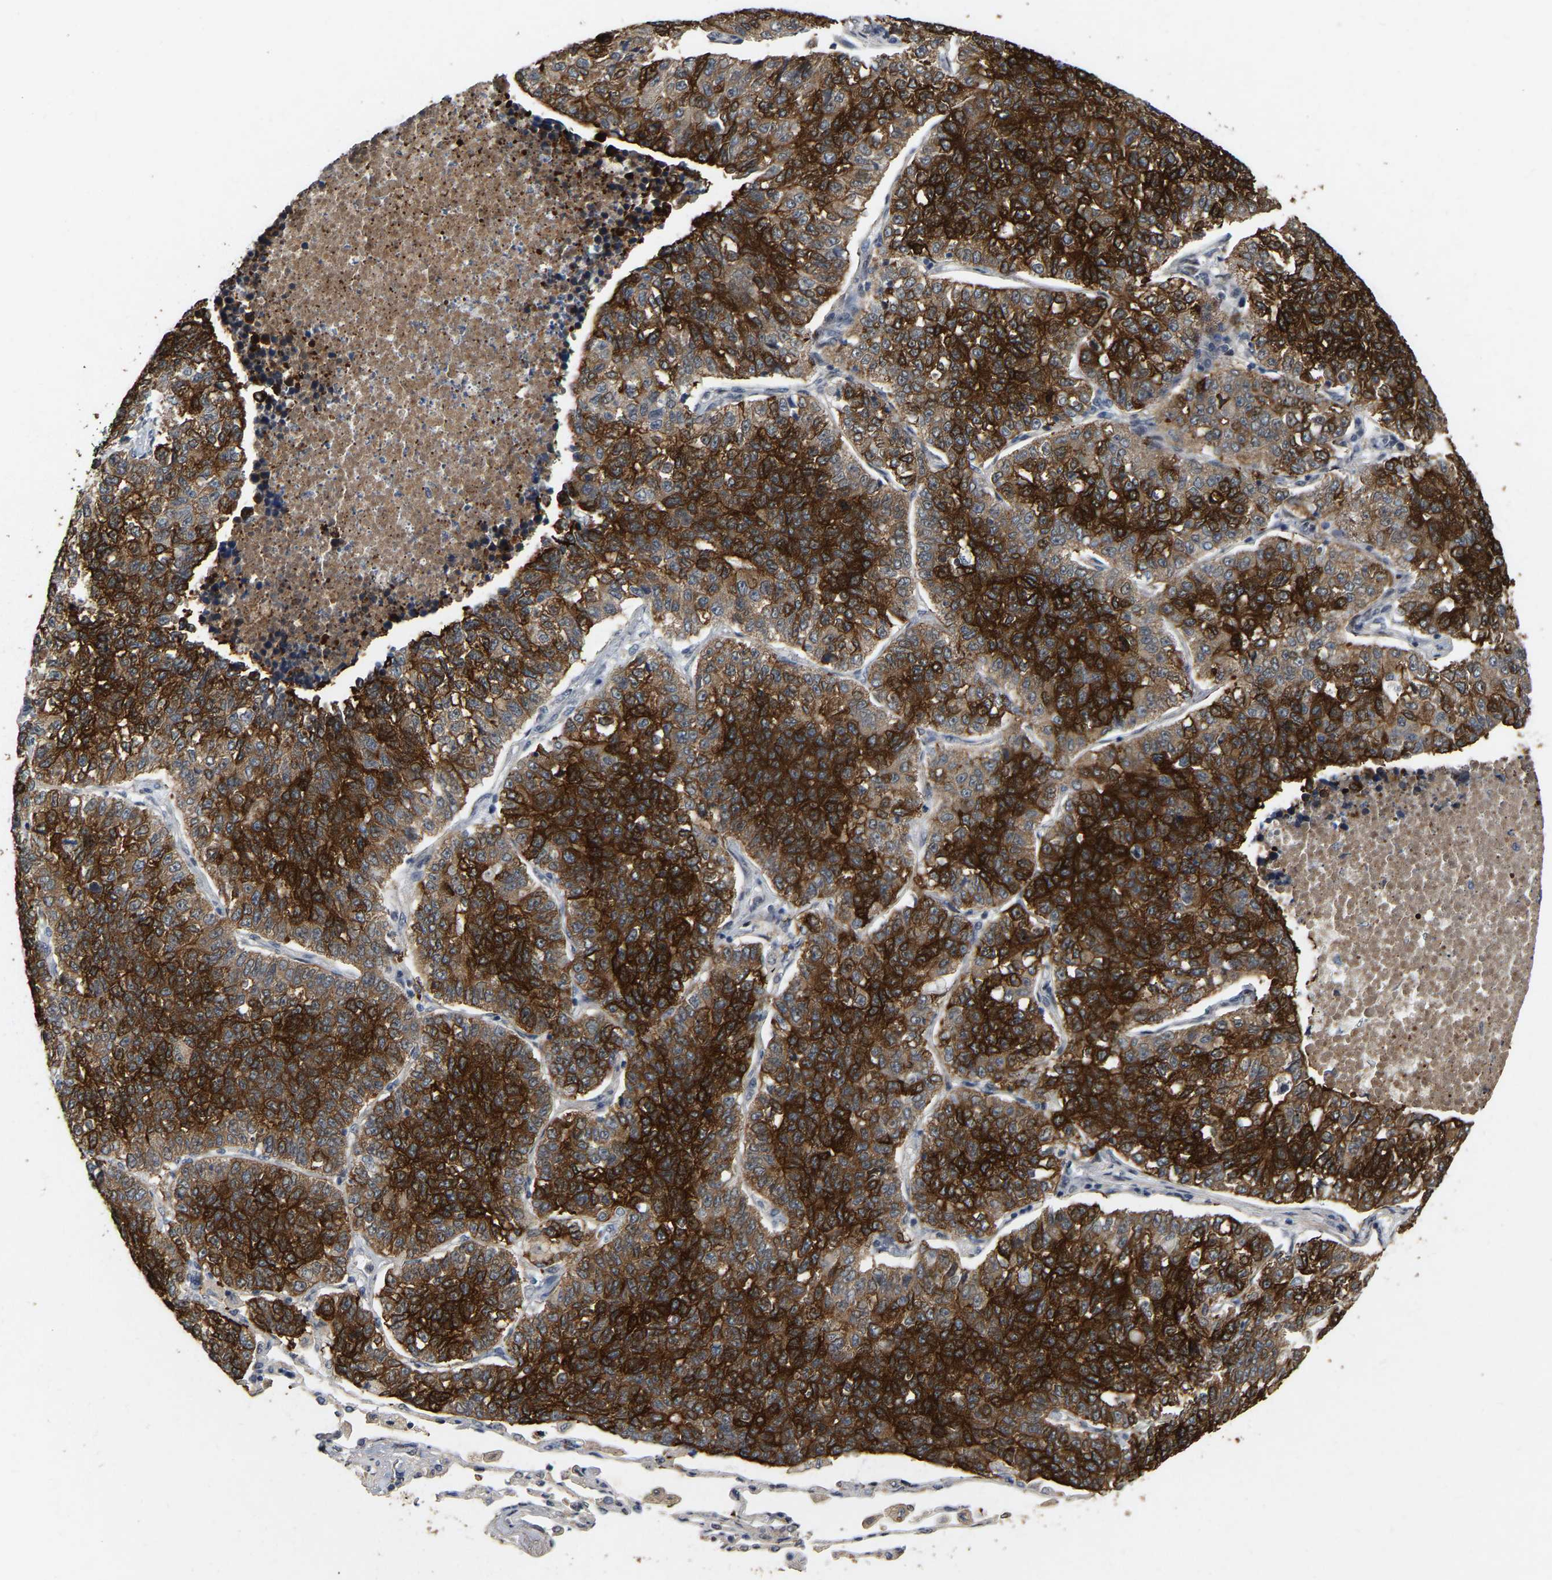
{"staining": {"intensity": "strong", "quantity": ">75%", "location": "cytoplasmic/membranous"}, "tissue": "lung cancer", "cell_type": "Tumor cells", "image_type": "cancer", "snomed": [{"axis": "morphology", "description": "Adenocarcinoma, NOS"}, {"axis": "topography", "description": "Lung"}], "caption": "Lung adenocarcinoma stained with IHC exhibits strong cytoplasmic/membranous staining in about >75% of tumor cells.", "gene": "RUVBL1", "patient": {"sex": "male", "age": 49}}